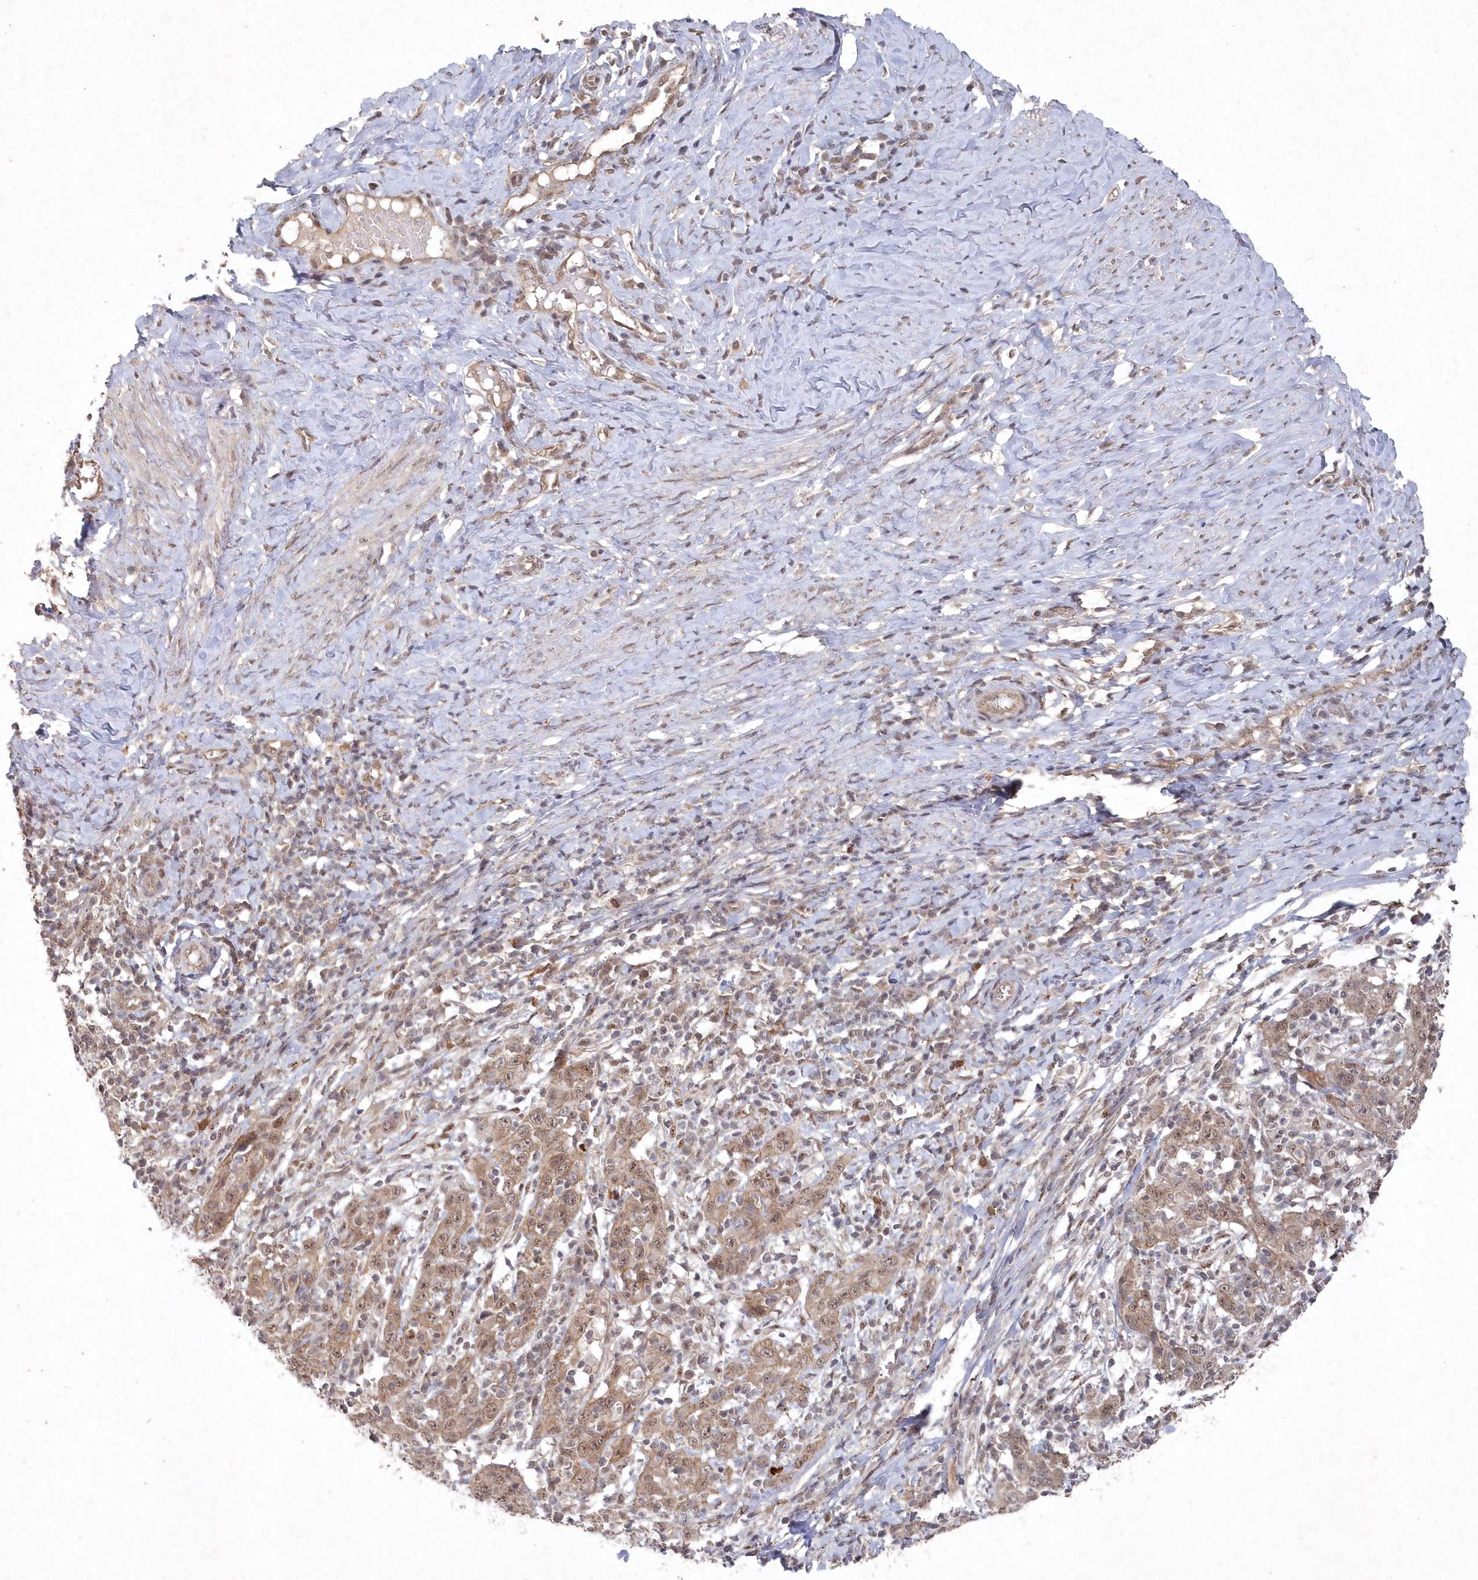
{"staining": {"intensity": "moderate", "quantity": ">75%", "location": "cytoplasmic/membranous,nuclear"}, "tissue": "cervical cancer", "cell_type": "Tumor cells", "image_type": "cancer", "snomed": [{"axis": "morphology", "description": "Squamous cell carcinoma, NOS"}, {"axis": "topography", "description": "Cervix"}], "caption": "An image of human cervical squamous cell carcinoma stained for a protein displays moderate cytoplasmic/membranous and nuclear brown staining in tumor cells.", "gene": "VSIG2", "patient": {"sex": "female", "age": 46}}